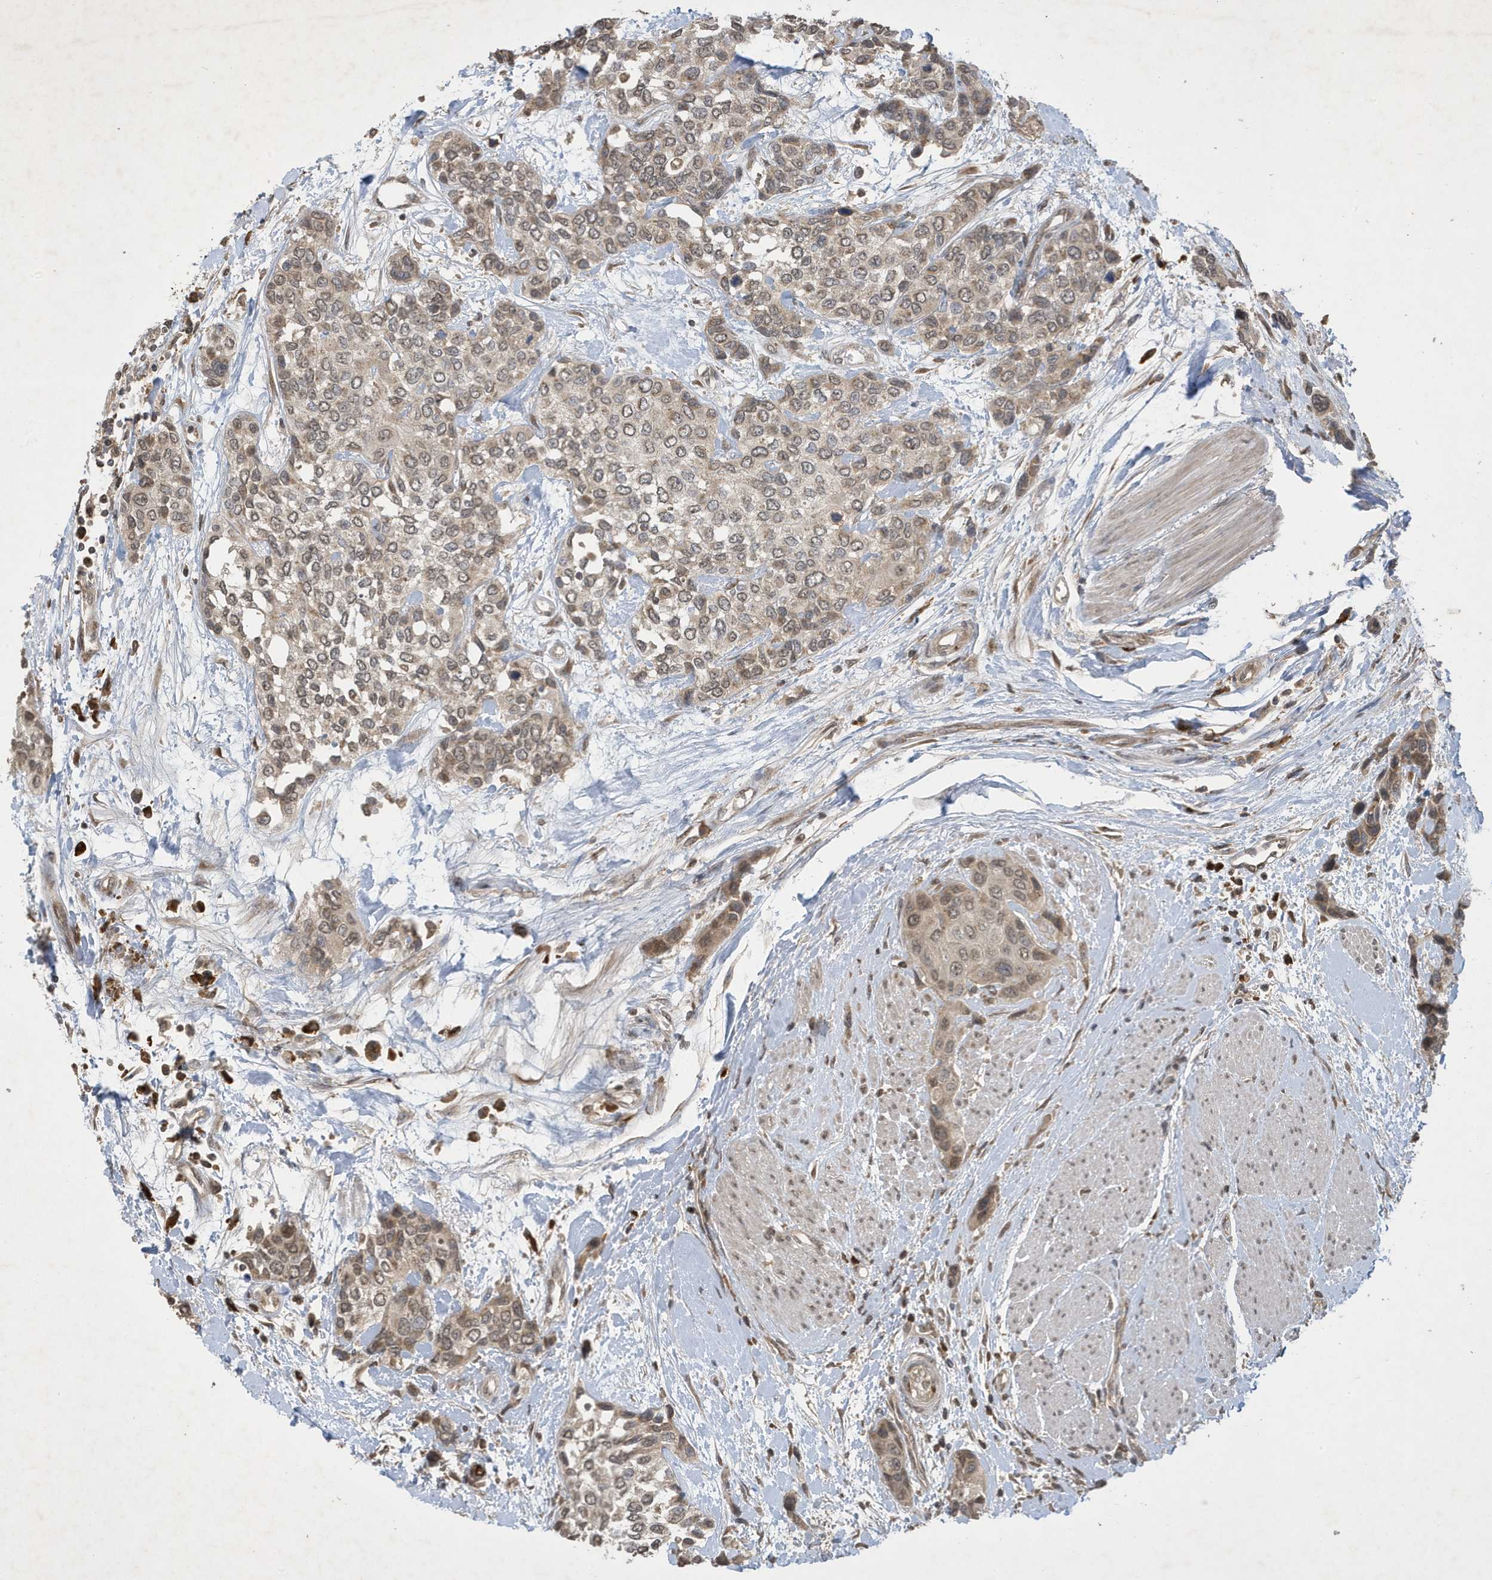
{"staining": {"intensity": "weak", "quantity": ">75%", "location": "nuclear"}, "tissue": "urothelial cancer", "cell_type": "Tumor cells", "image_type": "cancer", "snomed": [{"axis": "morphology", "description": "Normal tissue, NOS"}, {"axis": "morphology", "description": "Urothelial carcinoma, High grade"}, {"axis": "topography", "description": "Vascular tissue"}, {"axis": "topography", "description": "Urinary bladder"}], "caption": "A brown stain highlights weak nuclear expression of a protein in urothelial cancer tumor cells.", "gene": "STX10", "patient": {"sex": "female", "age": 56}}